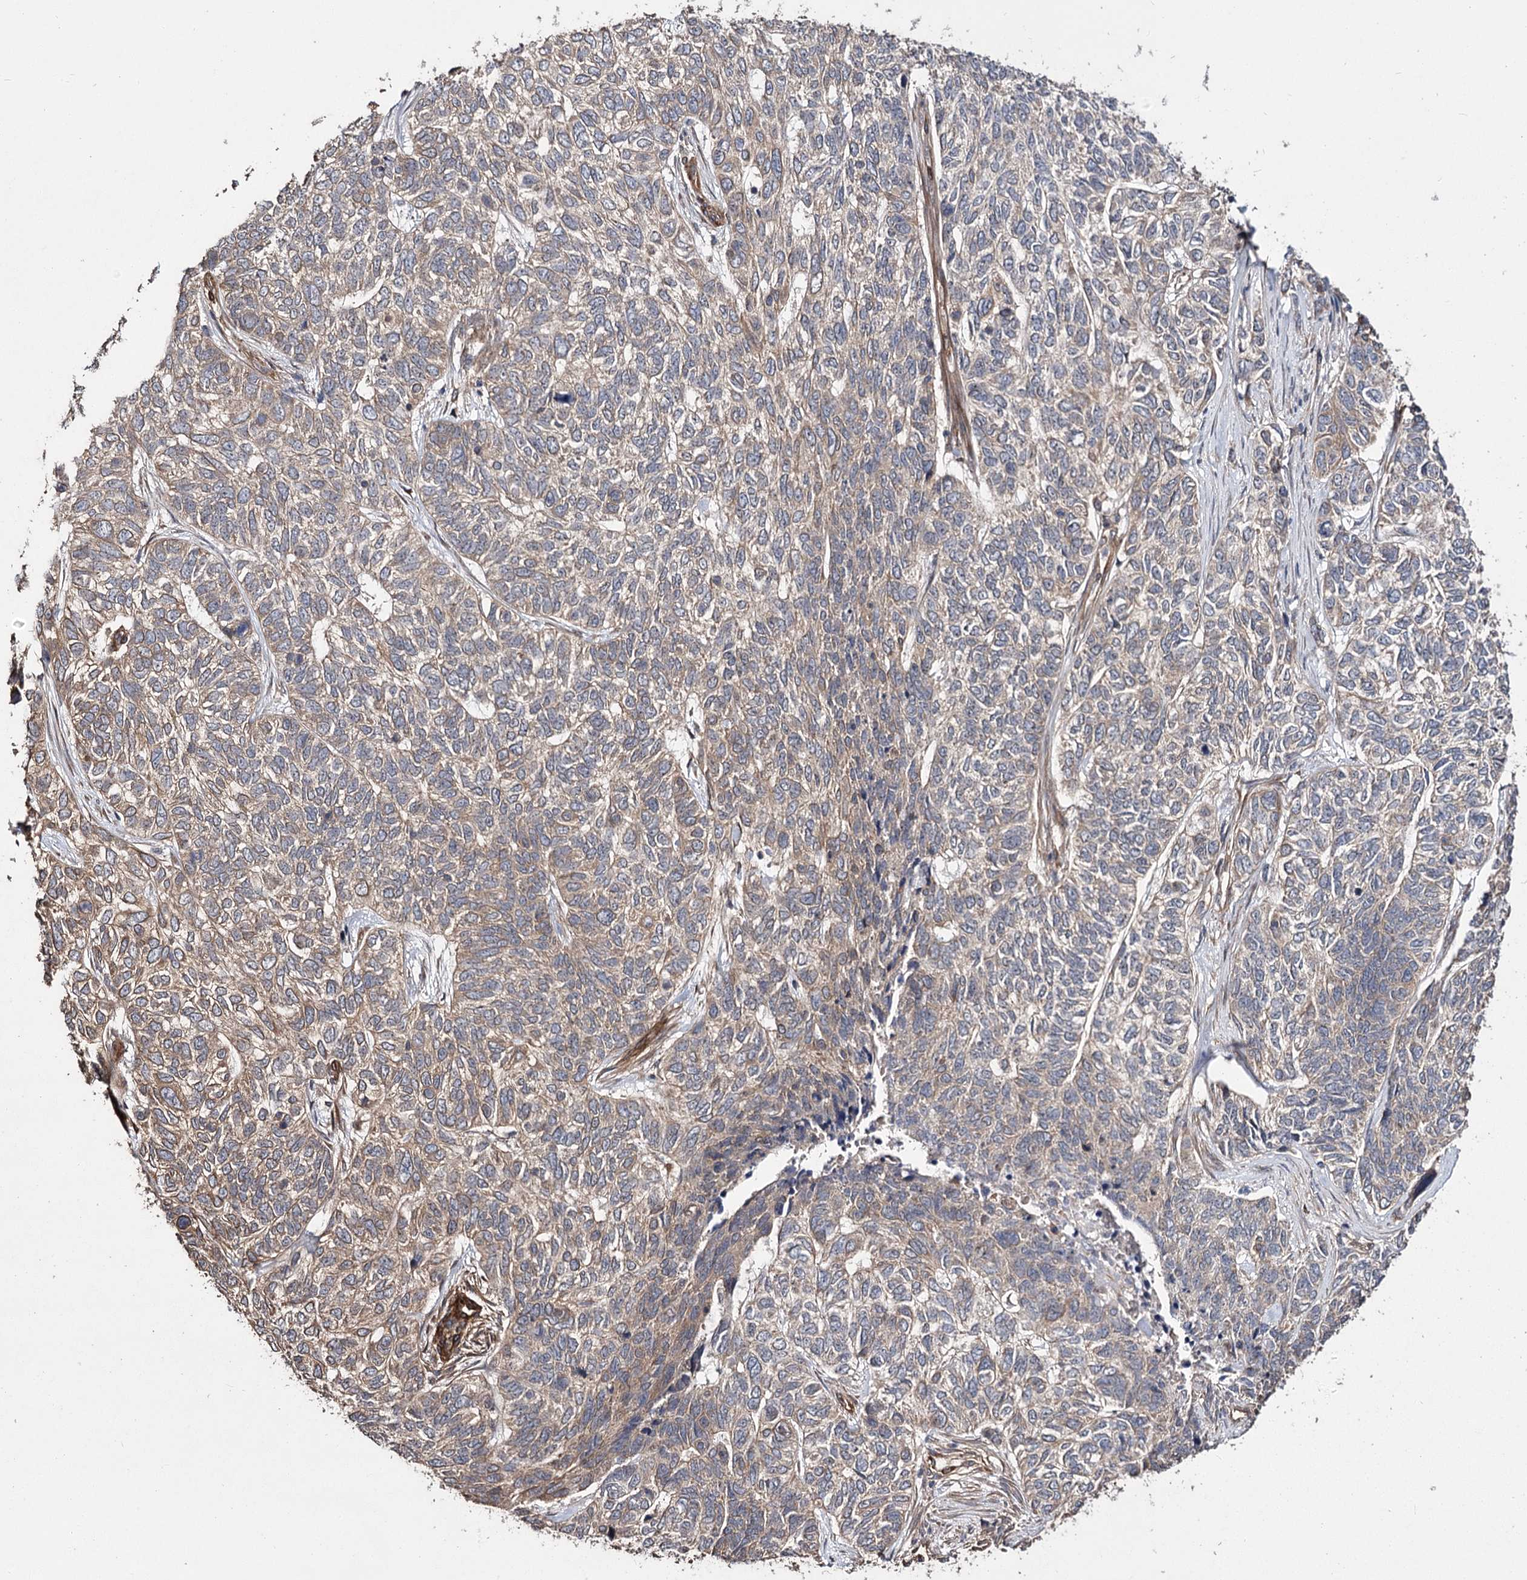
{"staining": {"intensity": "weak", "quantity": ">75%", "location": "cytoplasmic/membranous"}, "tissue": "skin cancer", "cell_type": "Tumor cells", "image_type": "cancer", "snomed": [{"axis": "morphology", "description": "Basal cell carcinoma"}, {"axis": "topography", "description": "Skin"}], "caption": "Immunohistochemical staining of skin cancer shows low levels of weak cytoplasmic/membranous expression in approximately >75% of tumor cells.", "gene": "MYO1C", "patient": {"sex": "female", "age": 65}}